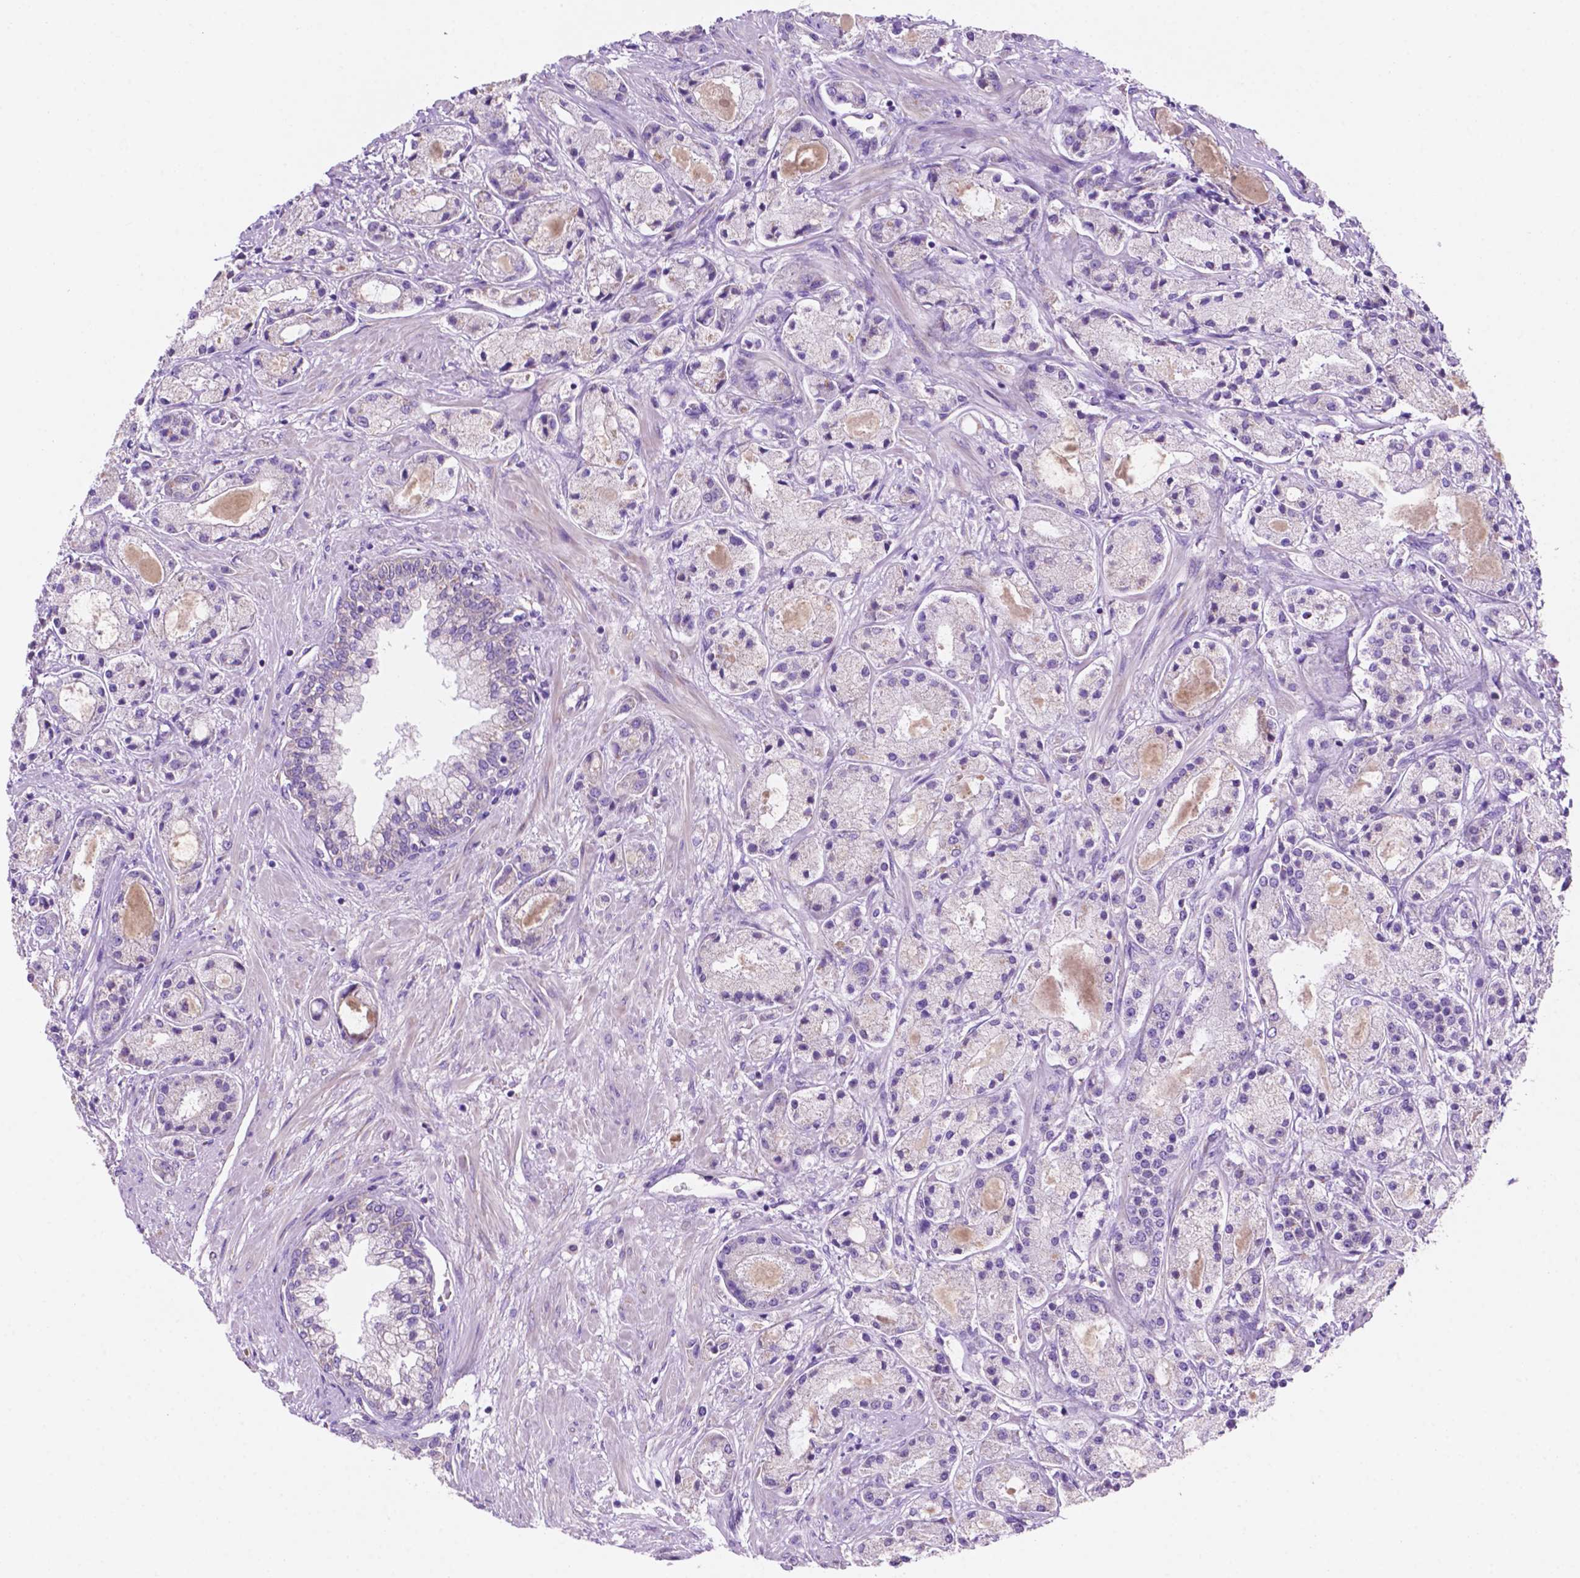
{"staining": {"intensity": "negative", "quantity": "none", "location": "none"}, "tissue": "prostate cancer", "cell_type": "Tumor cells", "image_type": "cancer", "snomed": [{"axis": "morphology", "description": "Adenocarcinoma, High grade"}, {"axis": "topography", "description": "Prostate"}], "caption": "This is an IHC image of prostate cancer. There is no expression in tumor cells.", "gene": "CEACAM7", "patient": {"sex": "male", "age": 67}}